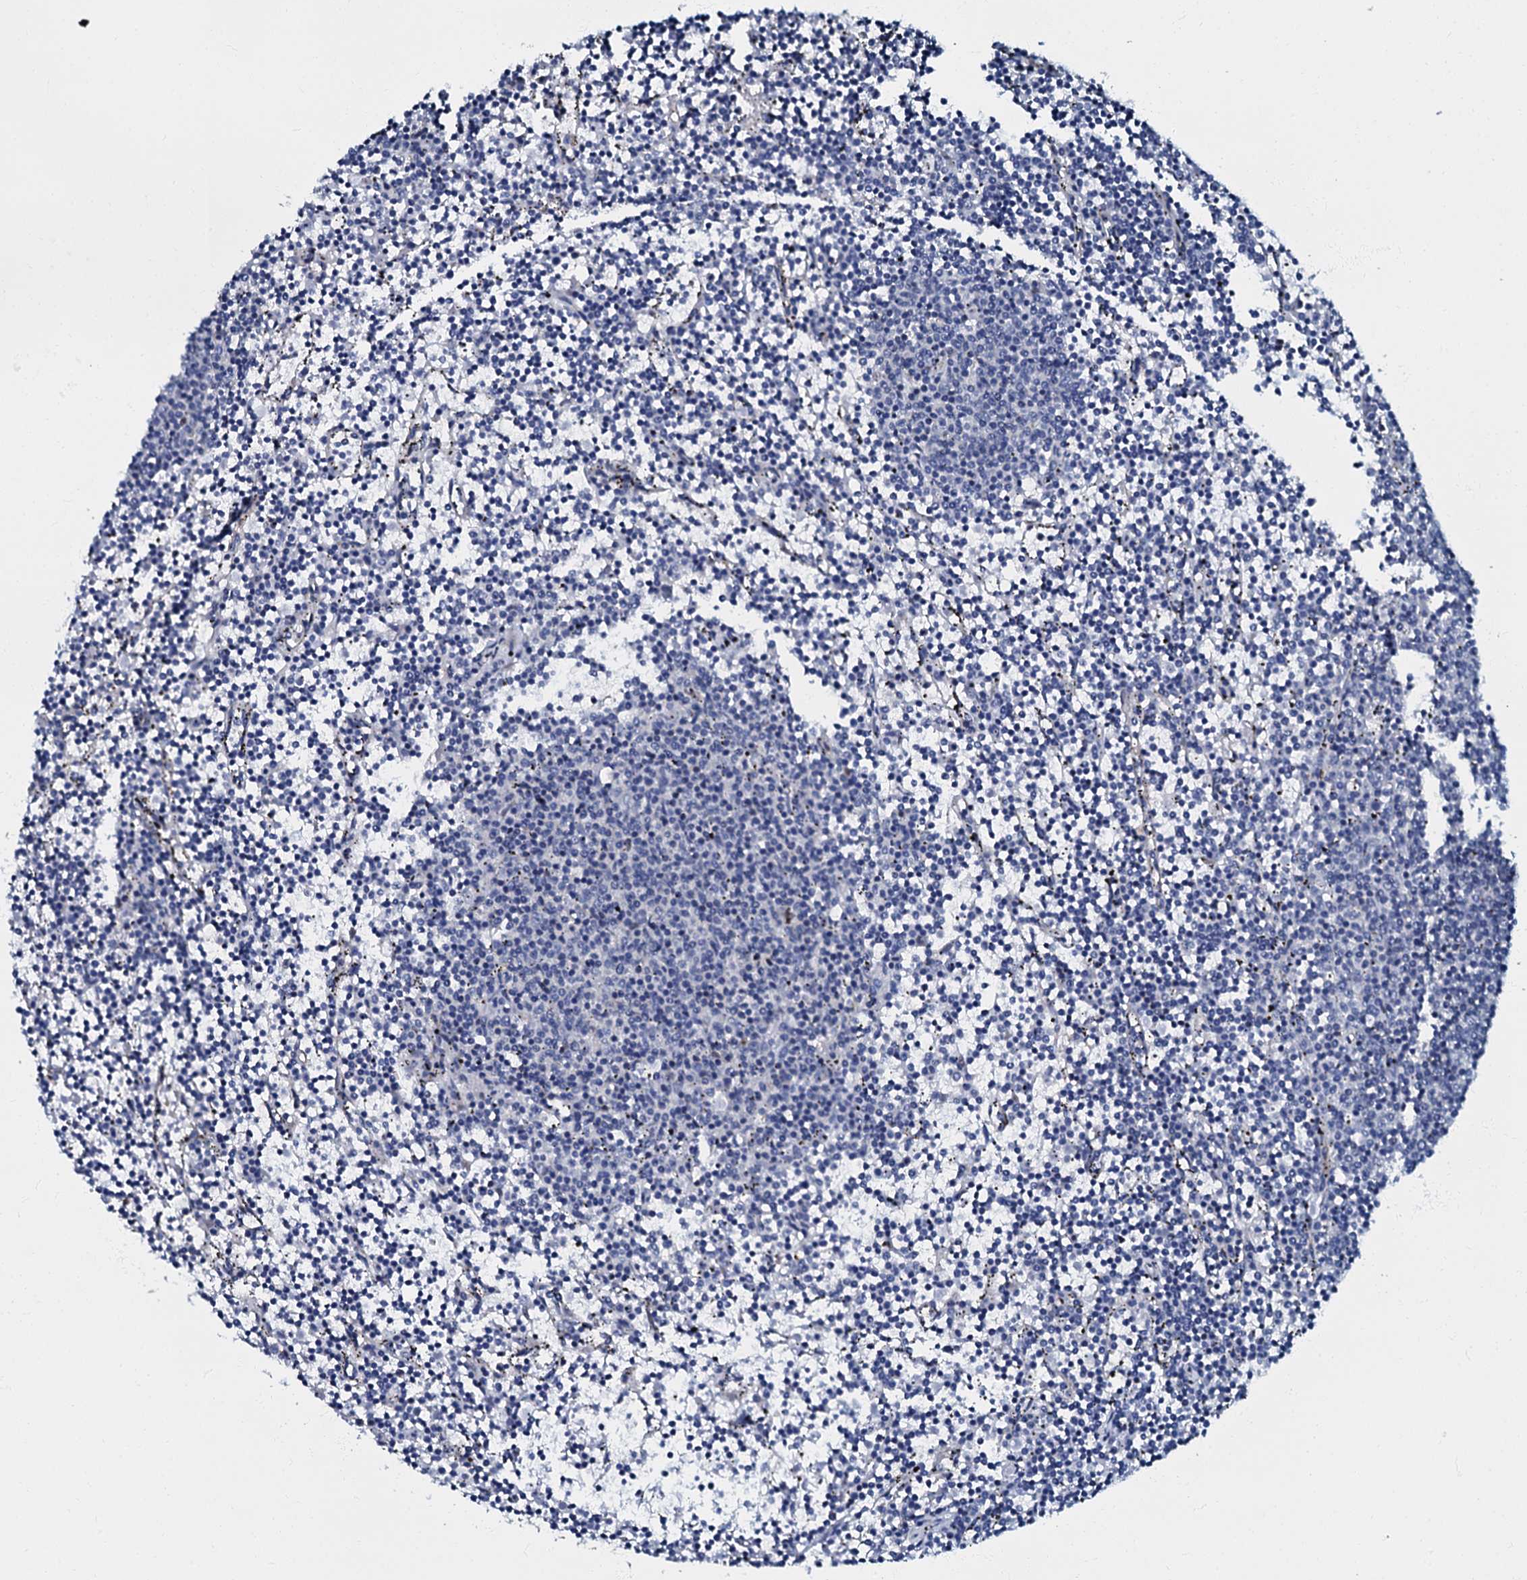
{"staining": {"intensity": "negative", "quantity": "none", "location": "none"}, "tissue": "lymphoma", "cell_type": "Tumor cells", "image_type": "cancer", "snomed": [{"axis": "morphology", "description": "Malignant lymphoma, non-Hodgkin's type, Low grade"}, {"axis": "topography", "description": "Spleen"}], "caption": "DAB (3,3'-diaminobenzidine) immunohistochemical staining of human malignant lymphoma, non-Hodgkin's type (low-grade) demonstrates no significant staining in tumor cells.", "gene": "MFSD5", "patient": {"sex": "female", "age": 50}}